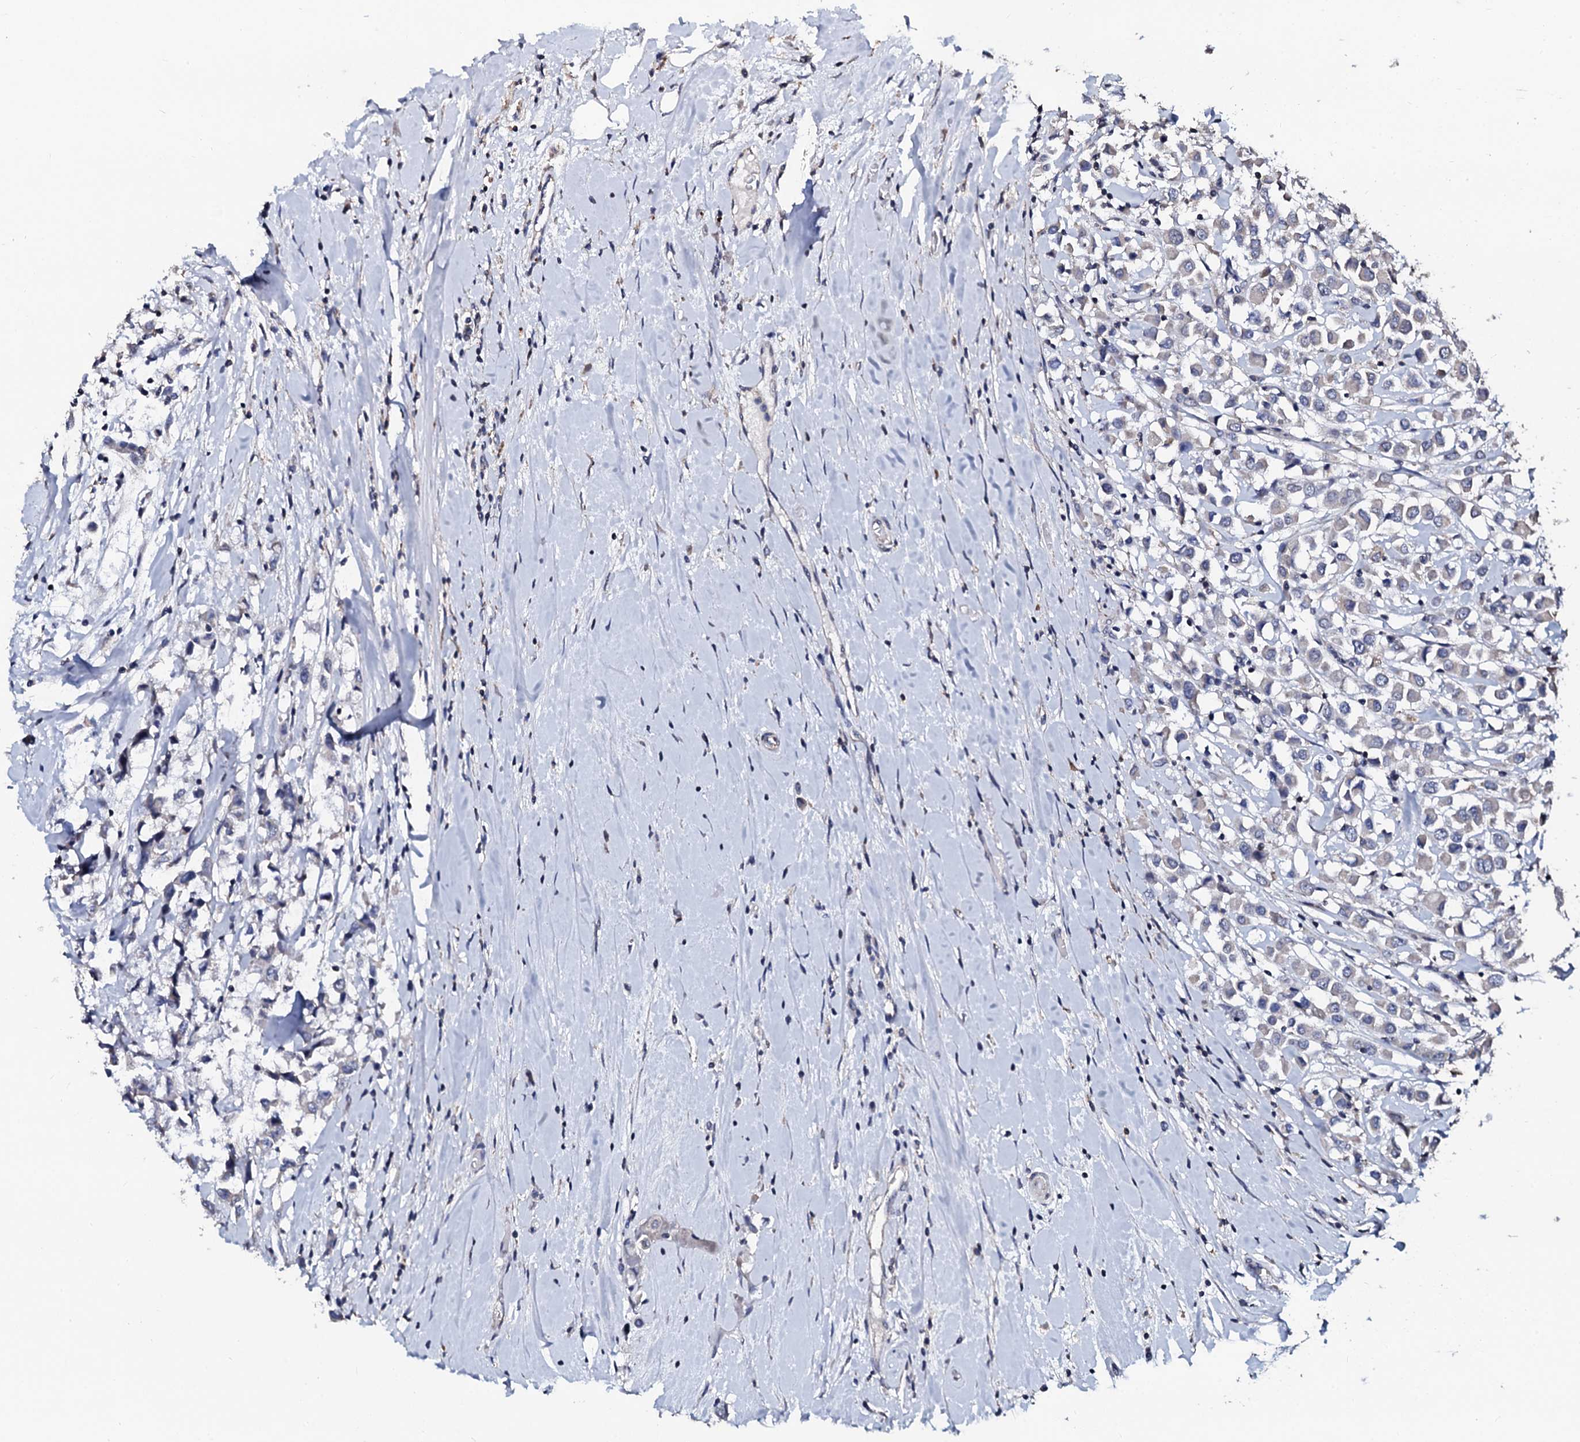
{"staining": {"intensity": "negative", "quantity": "none", "location": "none"}, "tissue": "breast cancer", "cell_type": "Tumor cells", "image_type": "cancer", "snomed": [{"axis": "morphology", "description": "Duct carcinoma"}, {"axis": "topography", "description": "Breast"}], "caption": "DAB (3,3'-diaminobenzidine) immunohistochemical staining of breast cancer (invasive ductal carcinoma) shows no significant positivity in tumor cells.", "gene": "SLC37A4", "patient": {"sex": "female", "age": 61}}